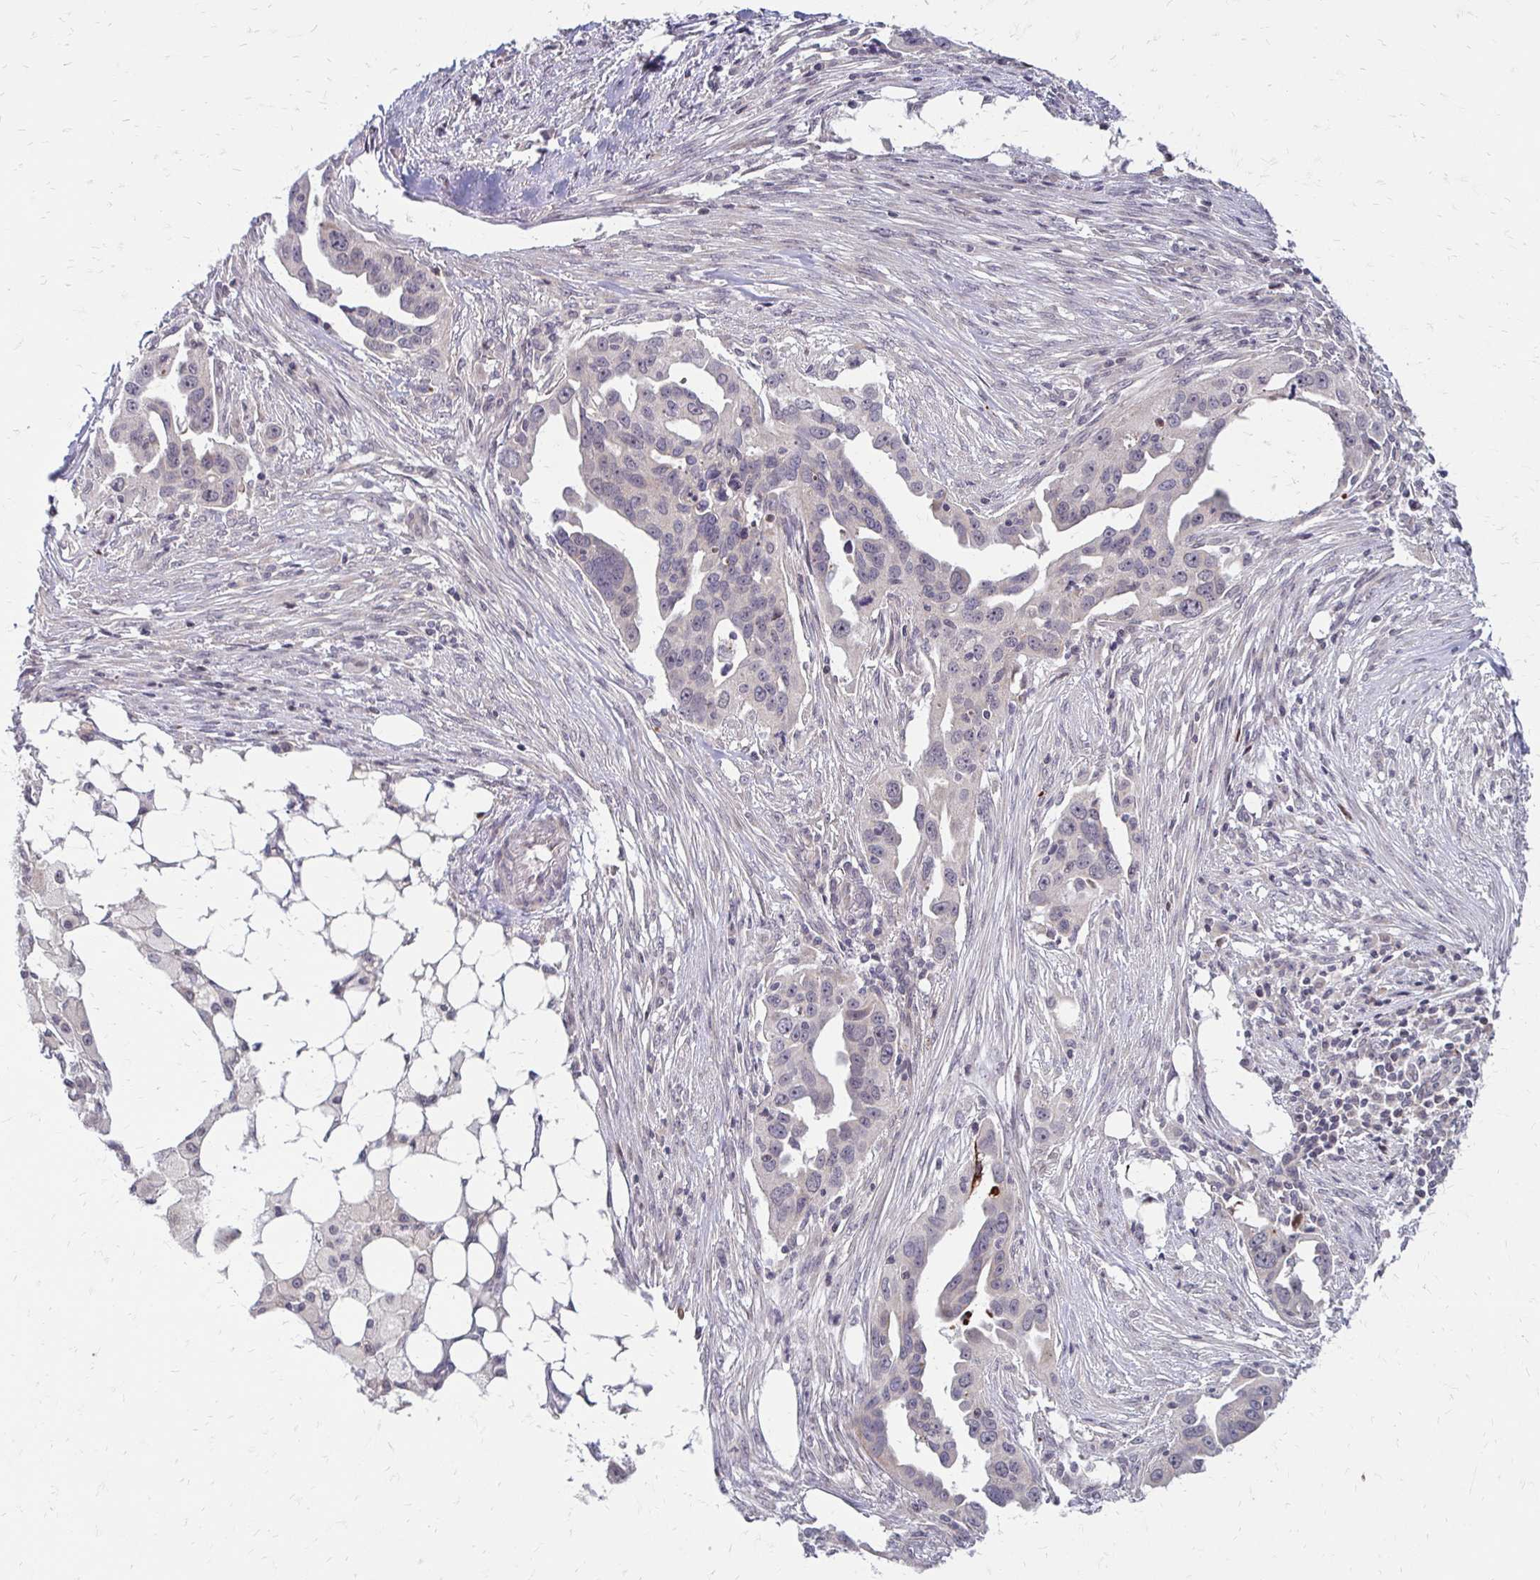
{"staining": {"intensity": "negative", "quantity": "none", "location": "none"}, "tissue": "ovarian cancer", "cell_type": "Tumor cells", "image_type": "cancer", "snomed": [{"axis": "morphology", "description": "Carcinoma, endometroid"}, {"axis": "morphology", "description": "Cystadenocarcinoma, serous, NOS"}, {"axis": "topography", "description": "Ovary"}], "caption": "DAB (3,3'-diaminobenzidine) immunohistochemical staining of ovarian cancer displays no significant positivity in tumor cells.", "gene": "TRIR", "patient": {"sex": "female", "age": 45}}